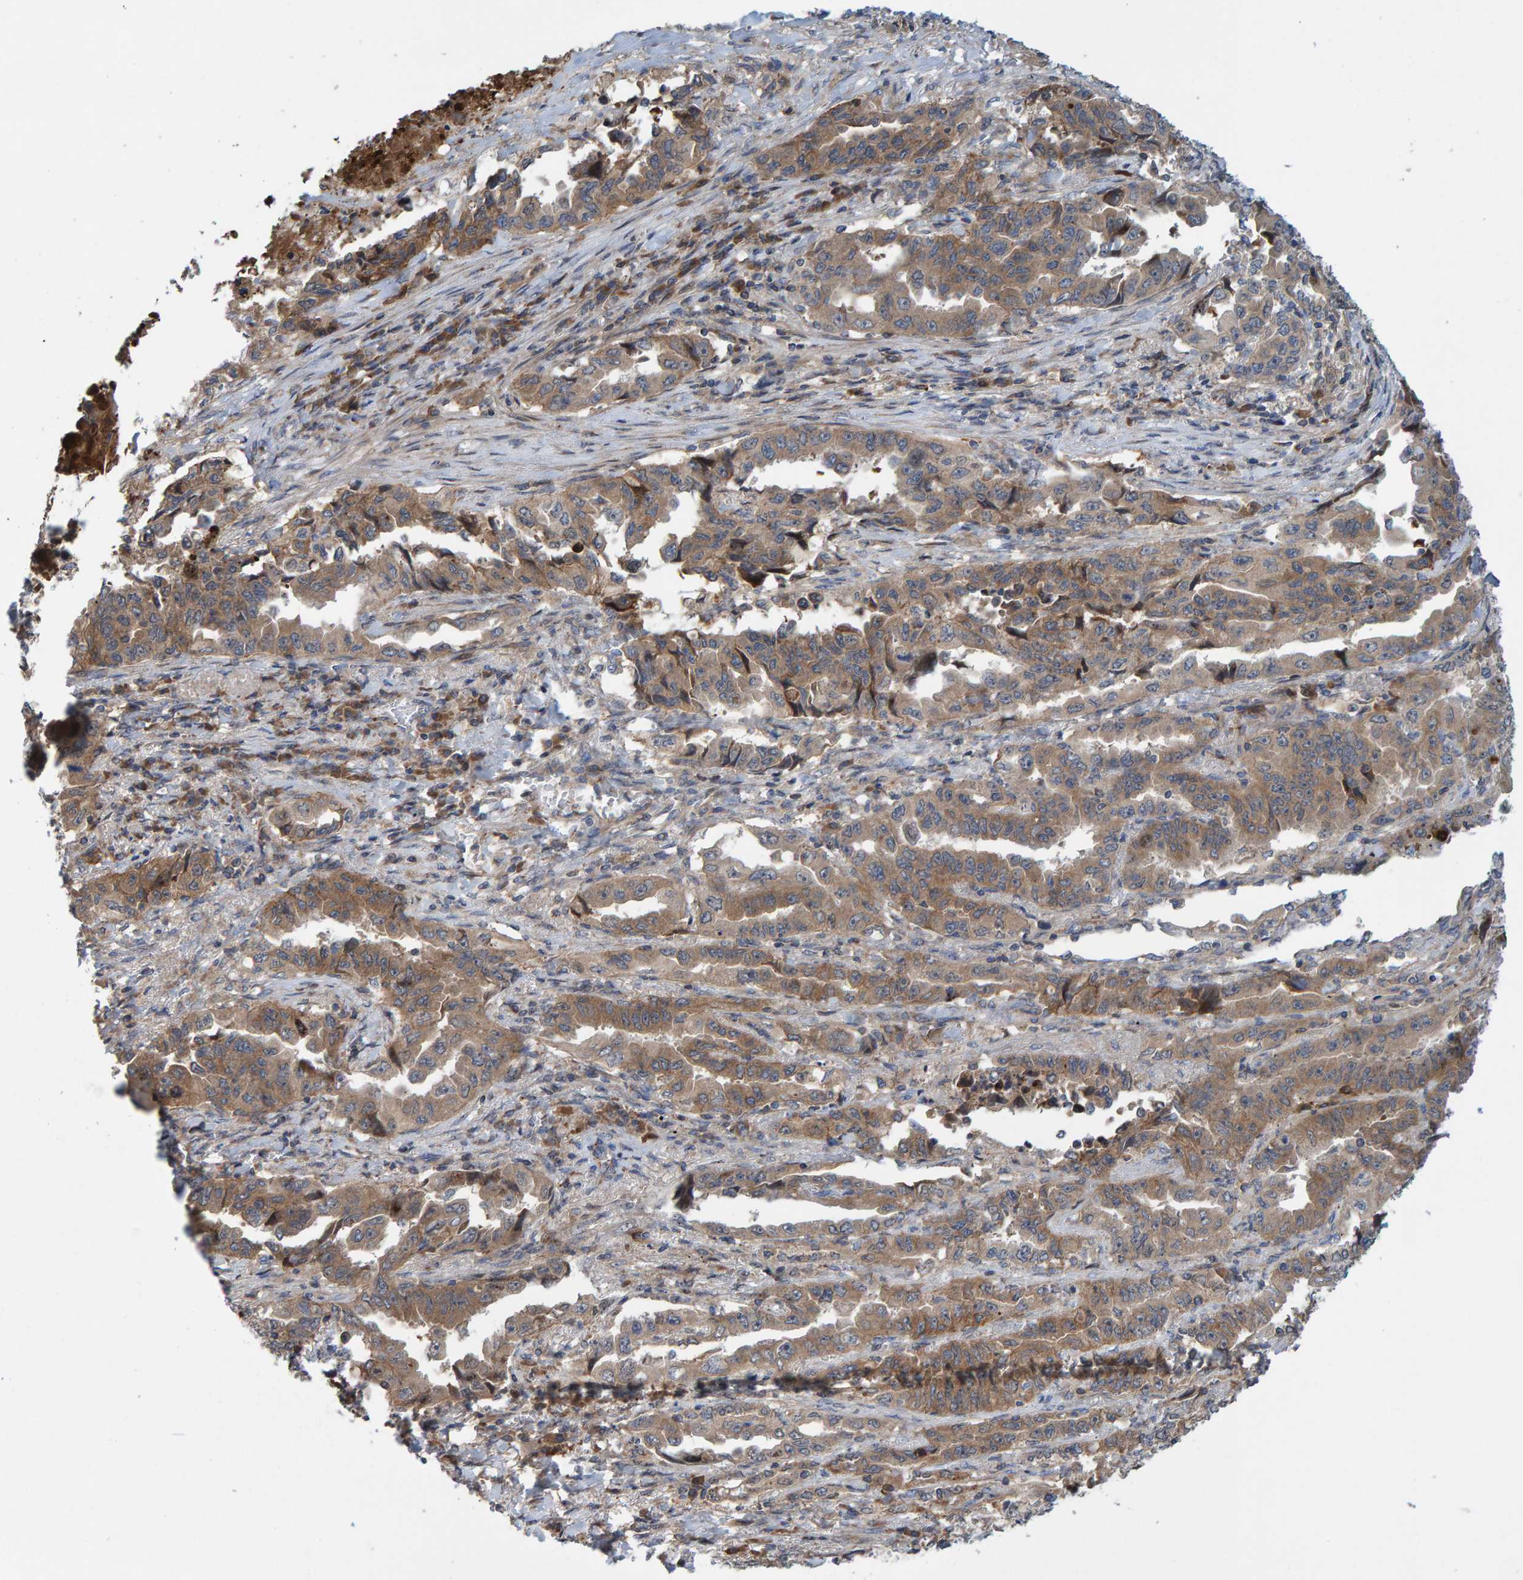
{"staining": {"intensity": "weak", "quantity": ">75%", "location": "cytoplasmic/membranous"}, "tissue": "lung cancer", "cell_type": "Tumor cells", "image_type": "cancer", "snomed": [{"axis": "morphology", "description": "Adenocarcinoma, NOS"}, {"axis": "topography", "description": "Lung"}], "caption": "Human lung adenocarcinoma stained for a protein (brown) displays weak cytoplasmic/membranous positive staining in about >75% of tumor cells.", "gene": "KIAA0753", "patient": {"sex": "female", "age": 51}}